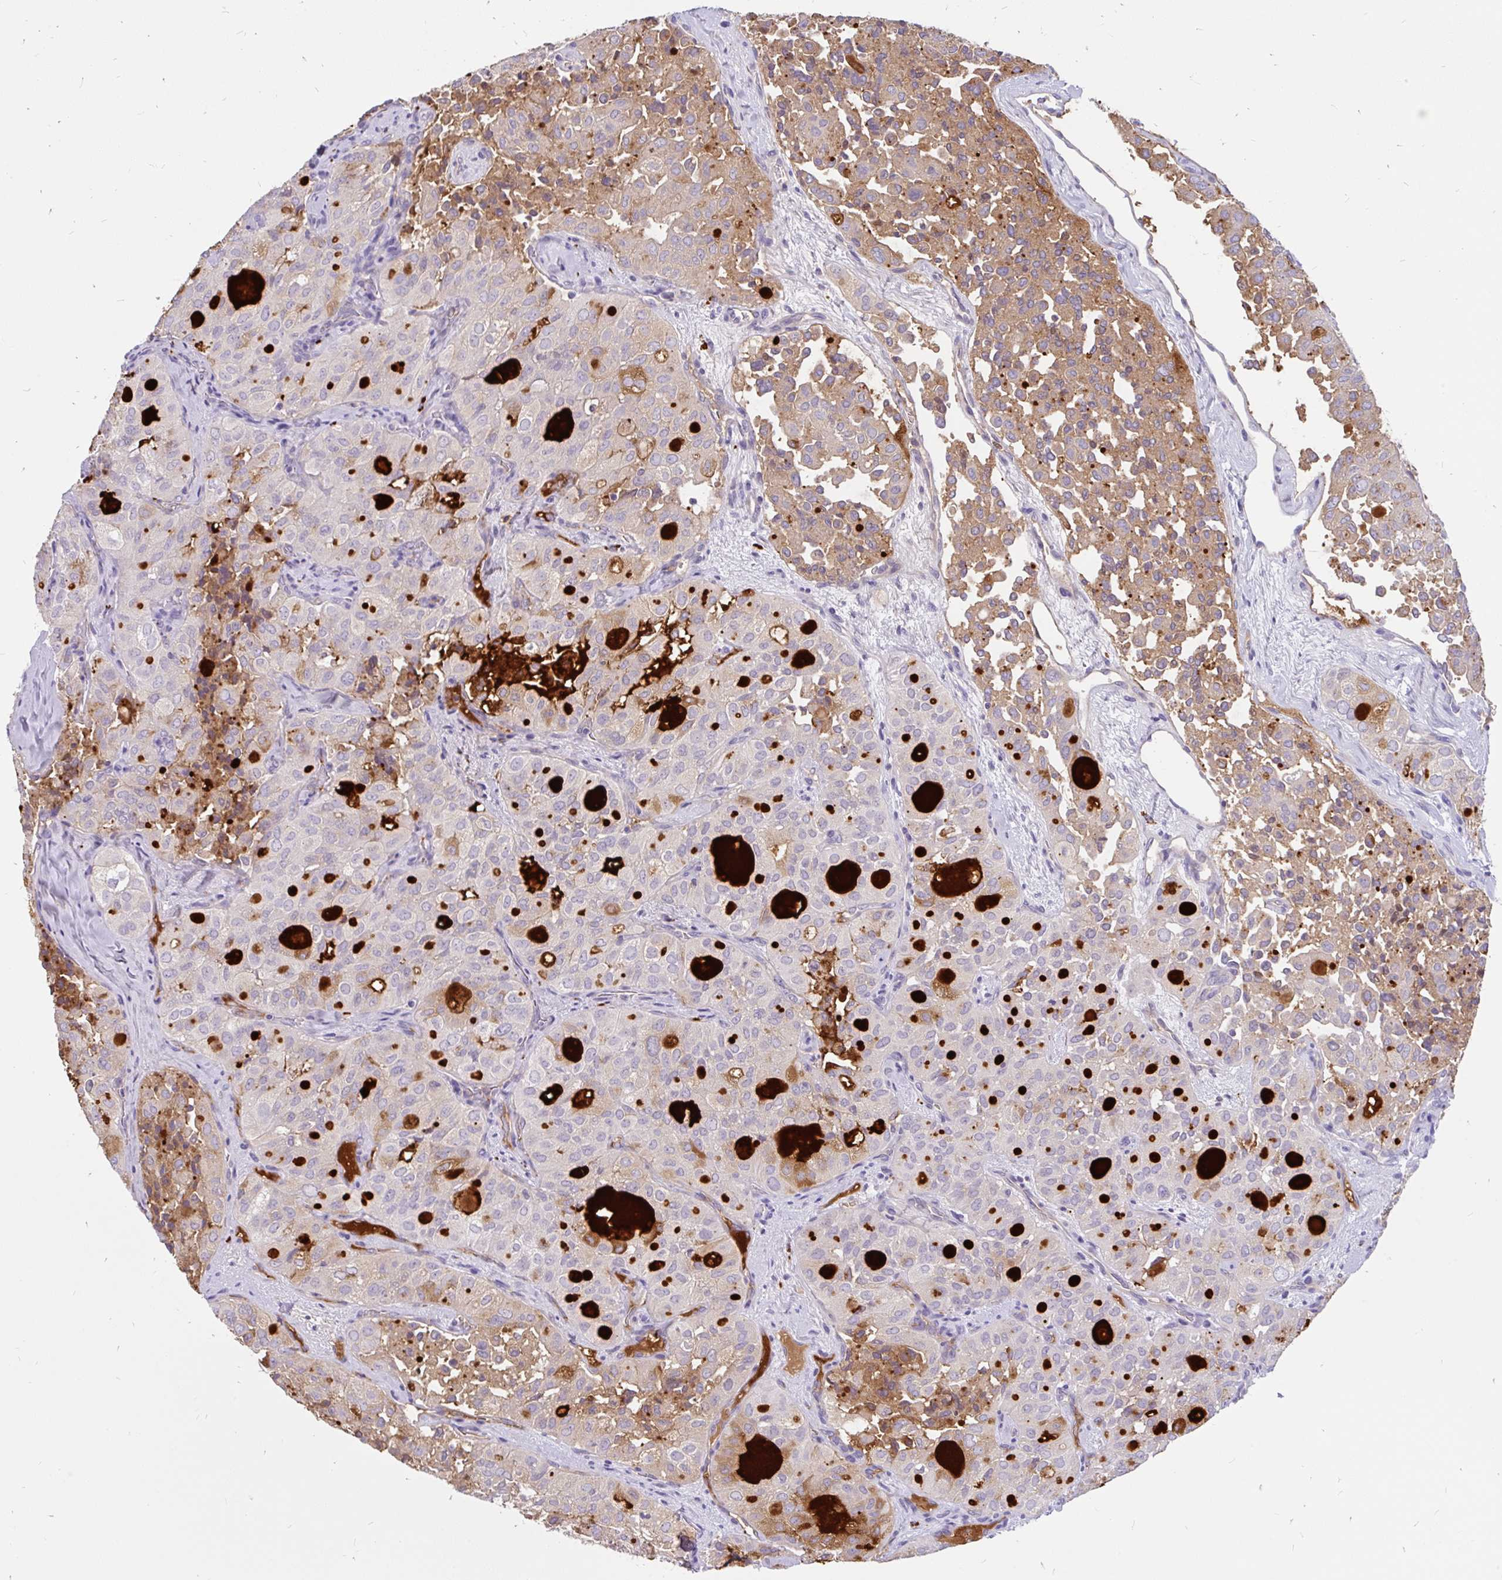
{"staining": {"intensity": "moderate", "quantity": "<25%", "location": "cytoplasmic/membranous"}, "tissue": "thyroid cancer", "cell_type": "Tumor cells", "image_type": "cancer", "snomed": [{"axis": "morphology", "description": "Follicular adenoma carcinoma, NOS"}, {"axis": "topography", "description": "Thyroid gland"}], "caption": "A brown stain labels moderate cytoplasmic/membranous expression of a protein in human thyroid cancer (follicular adenoma carcinoma) tumor cells. (Brightfield microscopy of DAB IHC at high magnification).", "gene": "KIAA2013", "patient": {"sex": "male", "age": 75}}